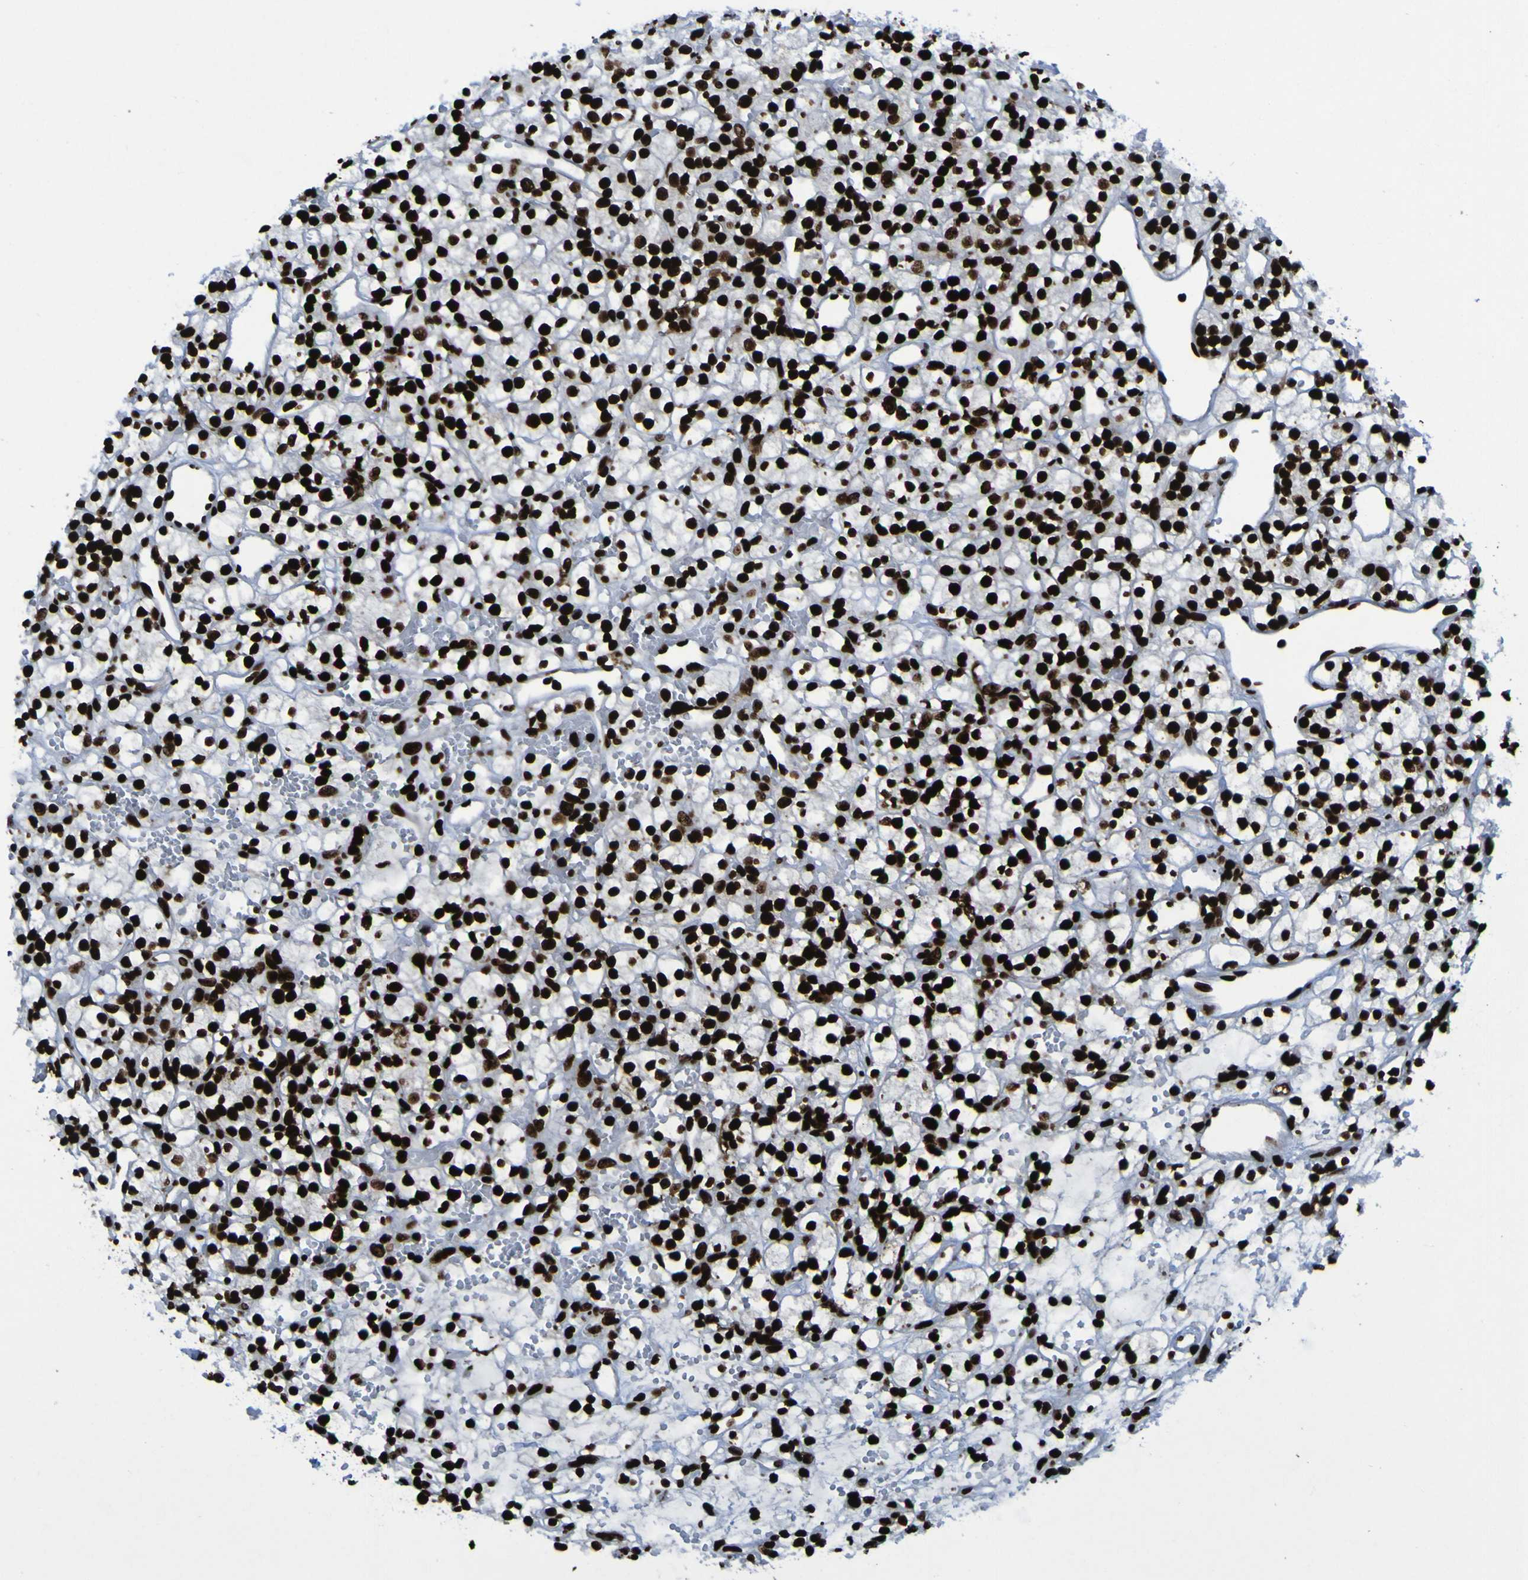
{"staining": {"intensity": "strong", "quantity": ">75%", "location": "nuclear"}, "tissue": "renal cancer", "cell_type": "Tumor cells", "image_type": "cancer", "snomed": [{"axis": "morphology", "description": "Adenocarcinoma, NOS"}, {"axis": "topography", "description": "Kidney"}], "caption": "Protein staining by immunohistochemistry demonstrates strong nuclear expression in approximately >75% of tumor cells in renal cancer. (DAB IHC with brightfield microscopy, high magnification).", "gene": "NPM1", "patient": {"sex": "female", "age": 60}}